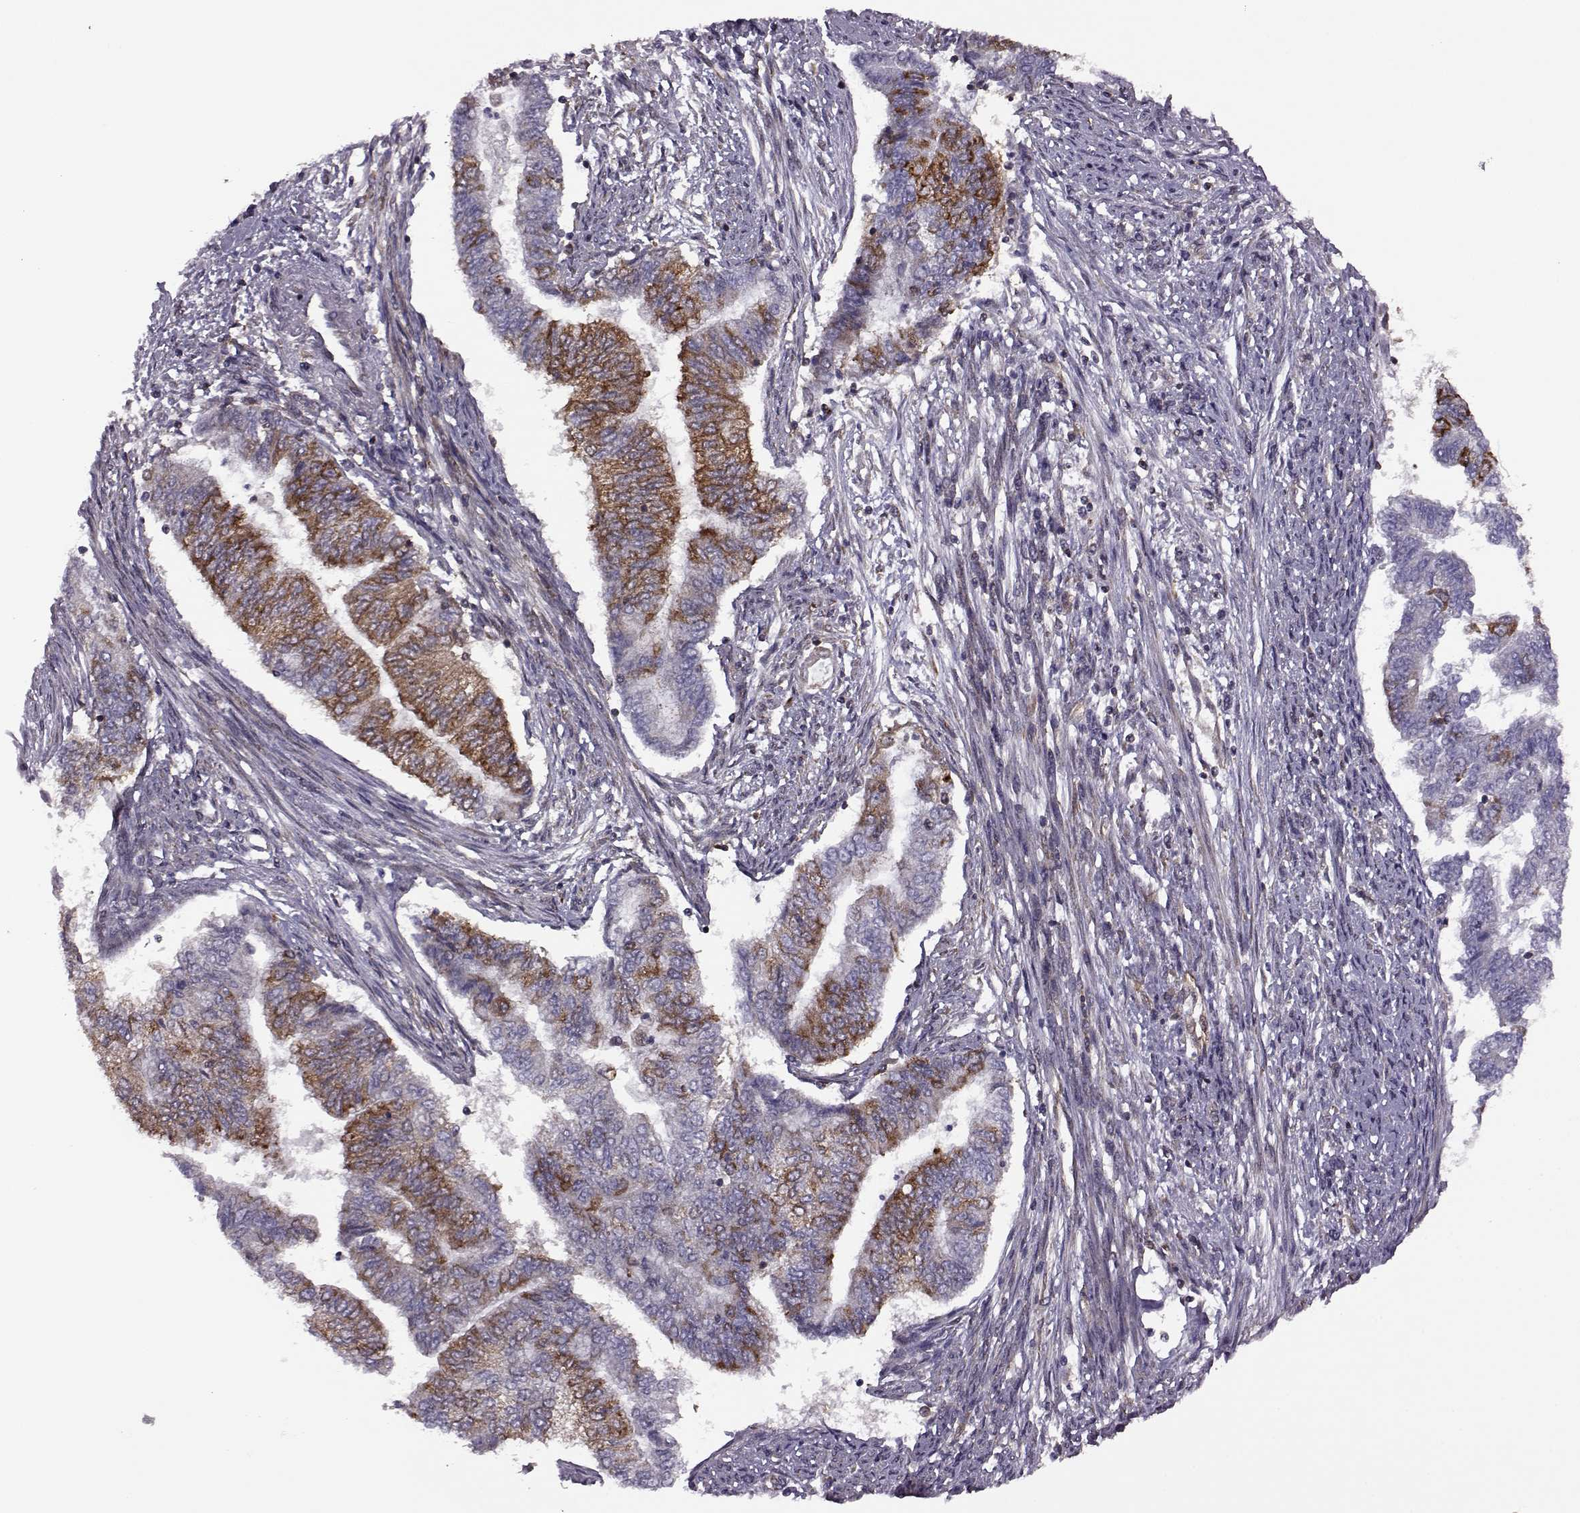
{"staining": {"intensity": "strong", "quantity": "25%-75%", "location": "cytoplasmic/membranous"}, "tissue": "endometrial cancer", "cell_type": "Tumor cells", "image_type": "cancer", "snomed": [{"axis": "morphology", "description": "Adenocarcinoma, NOS"}, {"axis": "topography", "description": "Endometrium"}], "caption": "Human endometrial cancer stained for a protein (brown) exhibits strong cytoplasmic/membranous positive expression in about 25%-75% of tumor cells.", "gene": "URI1", "patient": {"sex": "female", "age": 65}}